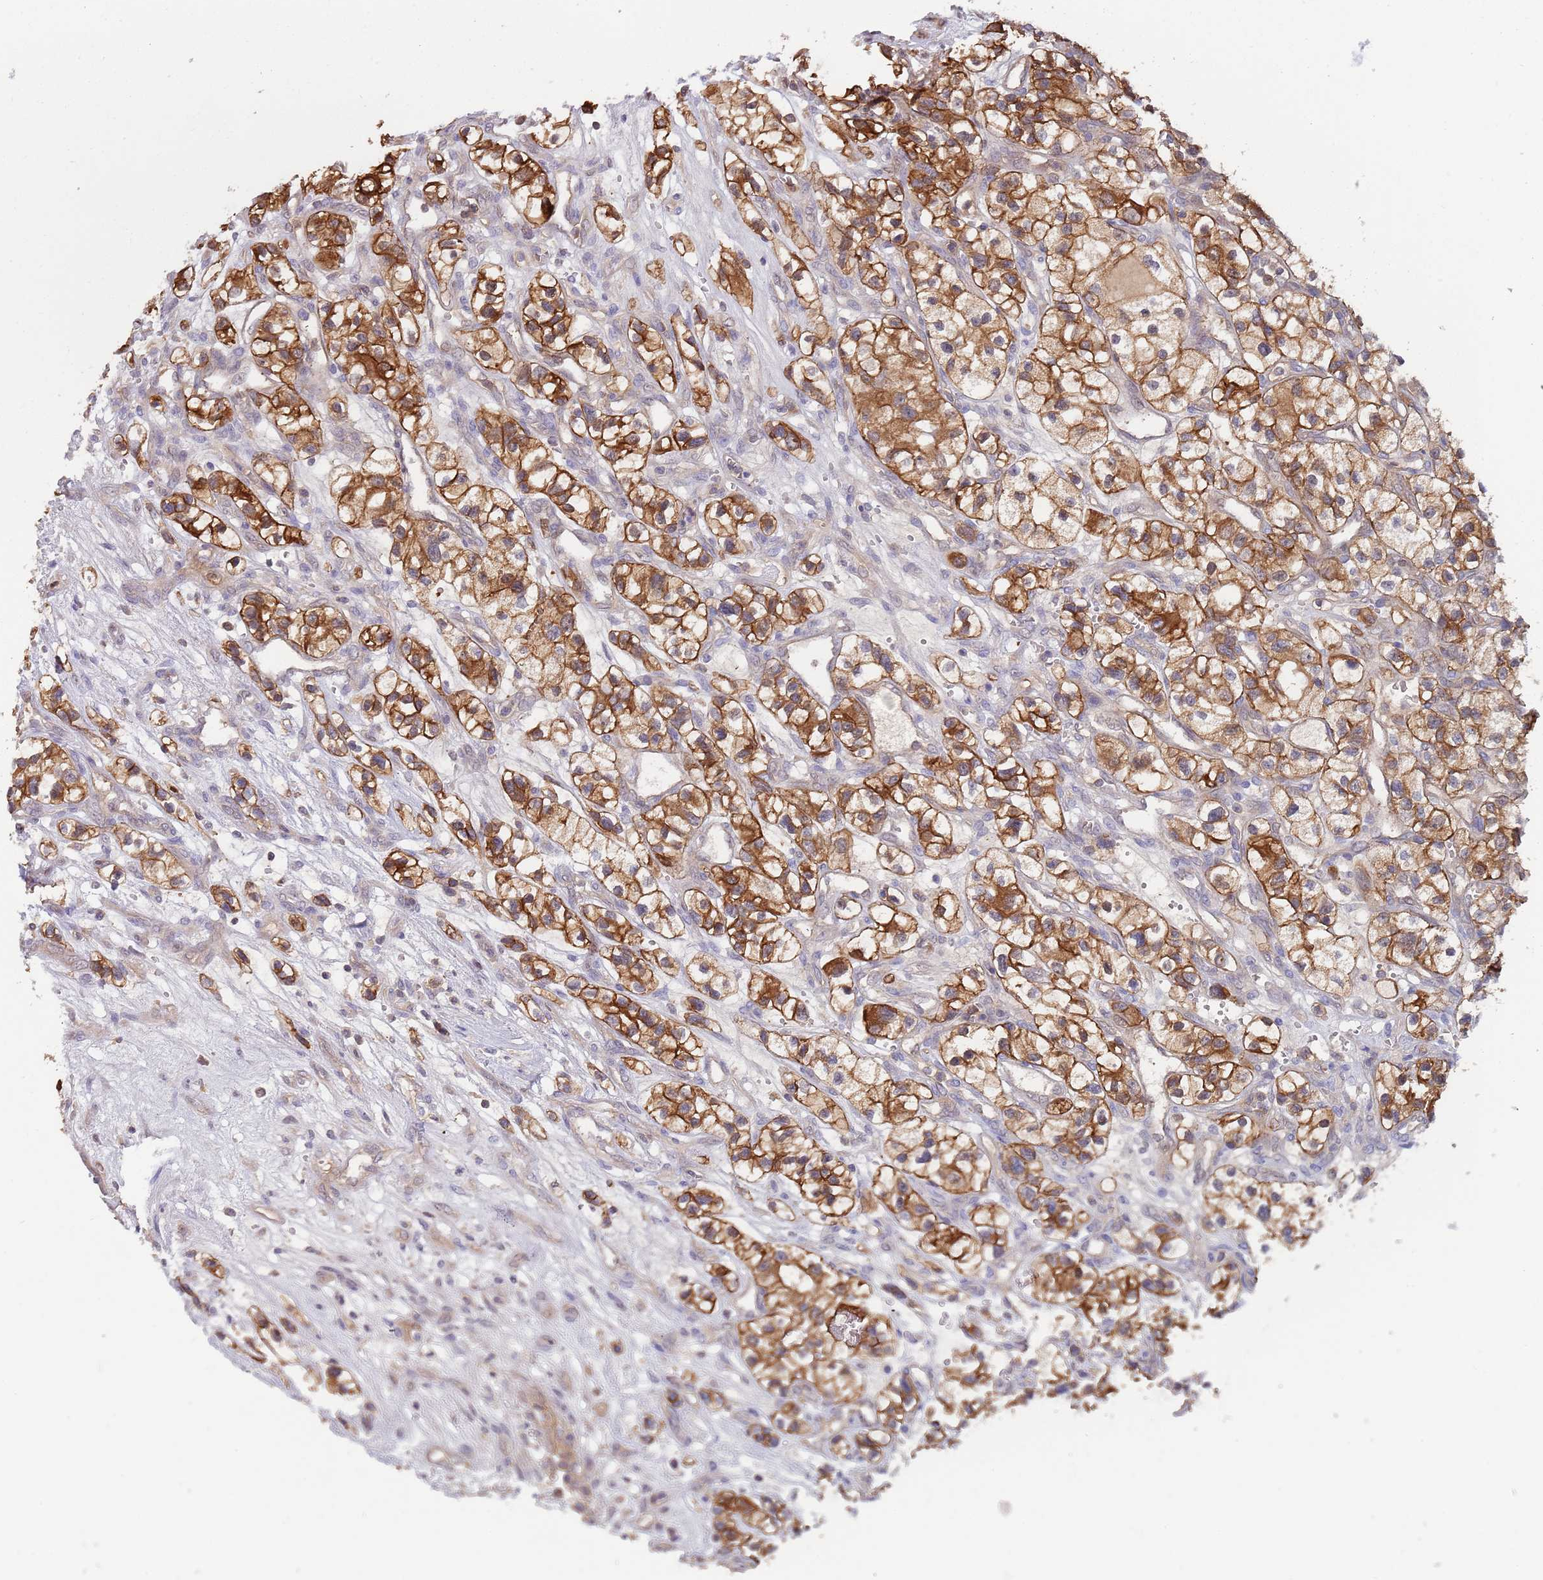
{"staining": {"intensity": "strong", "quantity": ">75%", "location": "cytoplasmic/membranous"}, "tissue": "renal cancer", "cell_type": "Tumor cells", "image_type": "cancer", "snomed": [{"axis": "morphology", "description": "Adenocarcinoma, NOS"}, {"axis": "topography", "description": "Kidney"}], "caption": "Strong cytoplasmic/membranous staining for a protein is appreciated in approximately >75% of tumor cells of renal cancer using immunohistochemistry (IHC).", "gene": "GSDMD", "patient": {"sex": "female", "age": 57}}